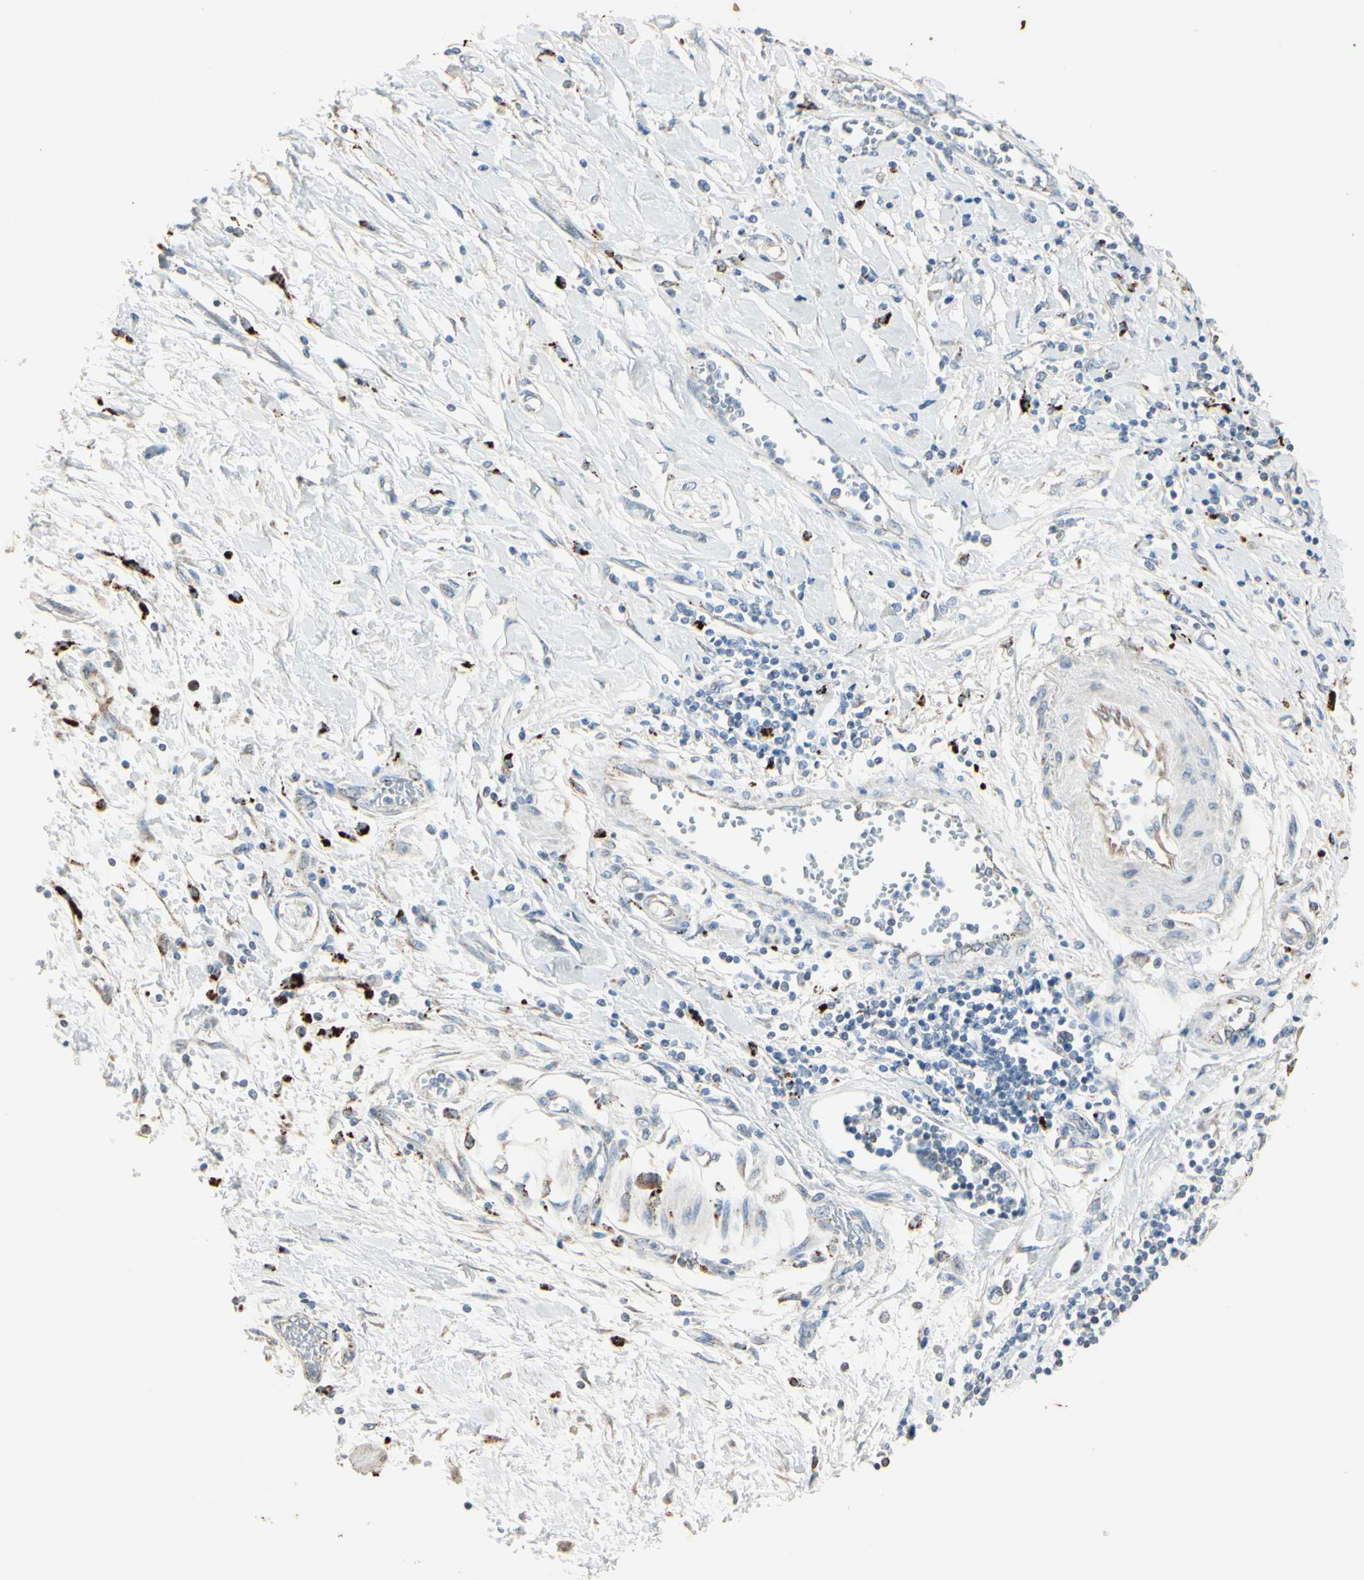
{"staining": {"intensity": "negative", "quantity": "none", "location": "none"}, "tissue": "pancreatic cancer", "cell_type": "Tumor cells", "image_type": "cancer", "snomed": [{"axis": "morphology", "description": "Adenocarcinoma, NOS"}, {"axis": "topography", "description": "Pancreas"}], "caption": "Image shows no significant protein expression in tumor cells of pancreatic cancer (adenocarcinoma).", "gene": "ANGPTL1", "patient": {"sex": "female", "age": 70}}